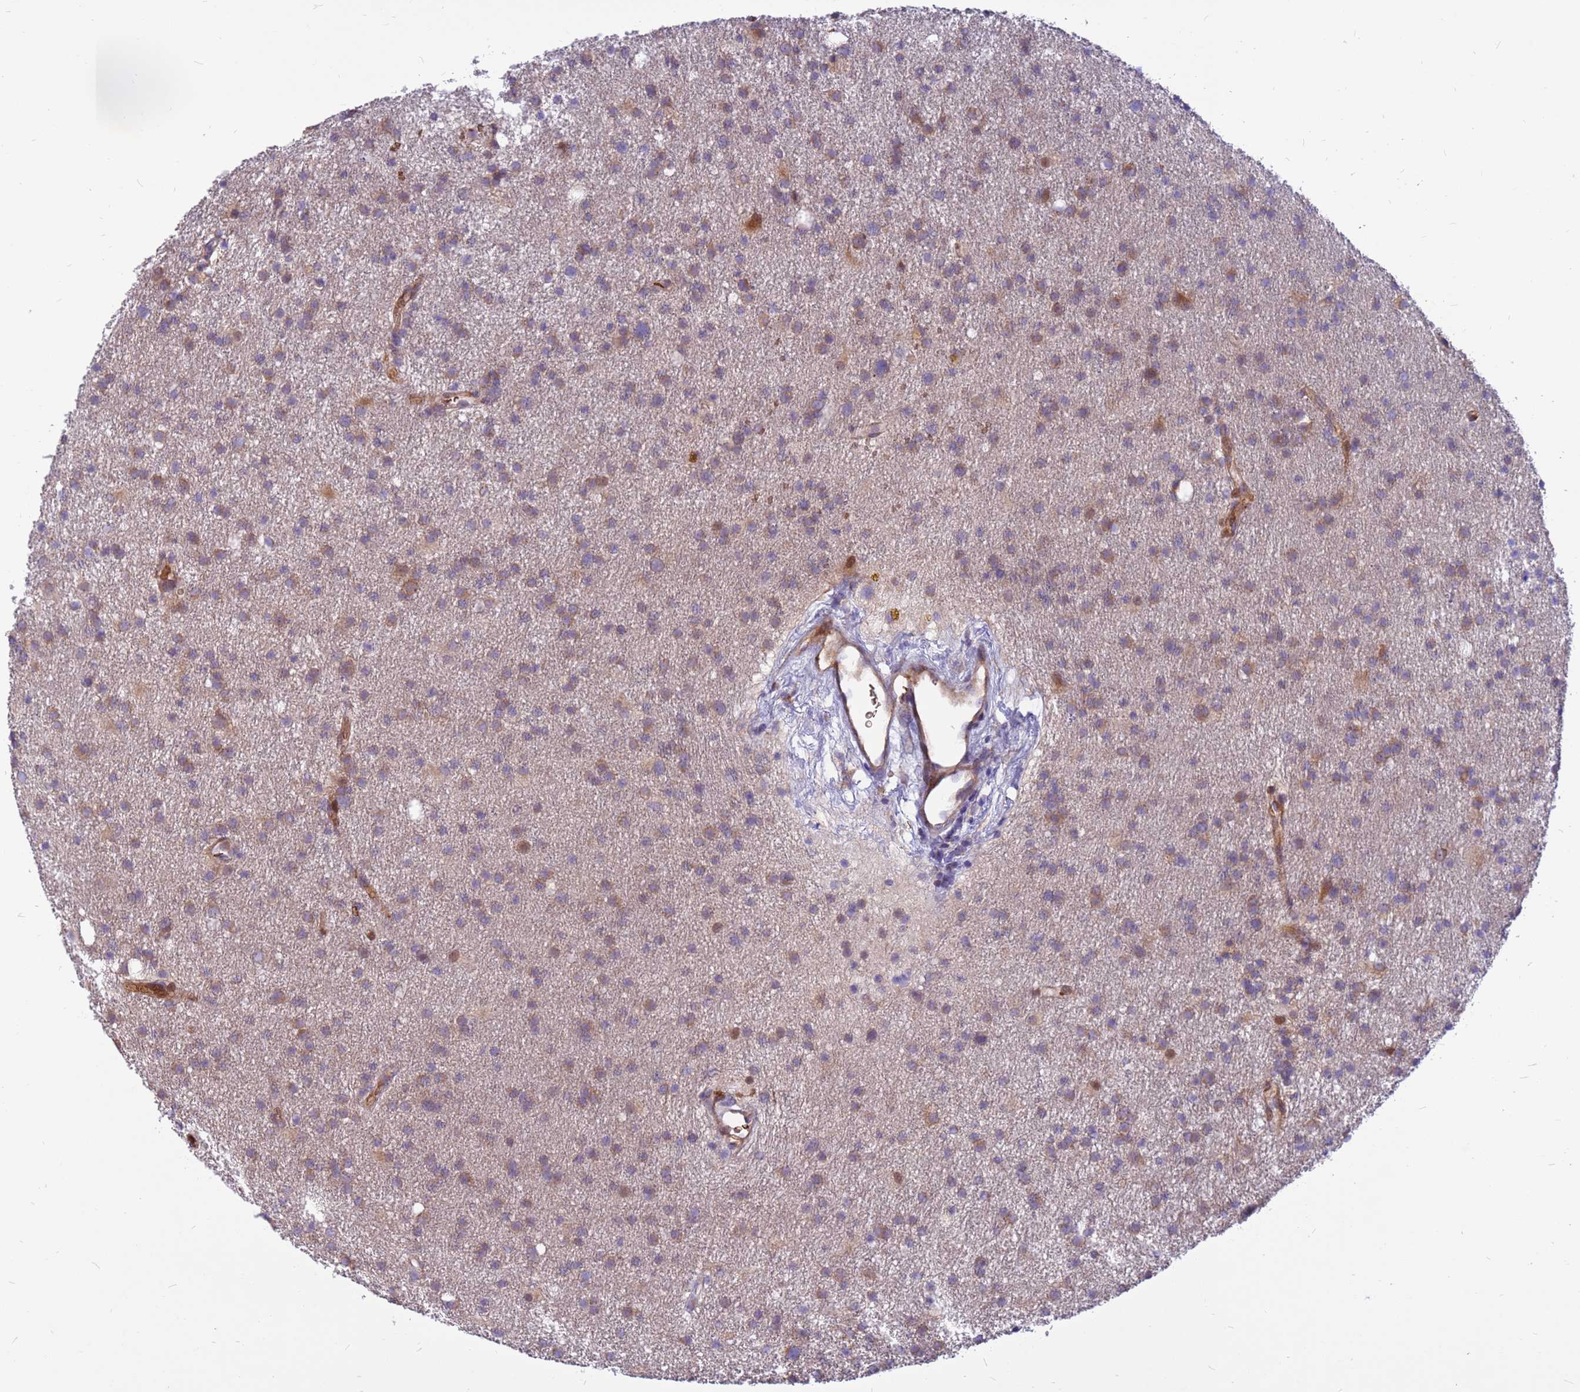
{"staining": {"intensity": "weak", "quantity": "25%-75%", "location": "cytoplasmic/membranous"}, "tissue": "glioma", "cell_type": "Tumor cells", "image_type": "cancer", "snomed": [{"axis": "morphology", "description": "Glioma, malignant, High grade"}, {"axis": "topography", "description": "Brain"}], "caption": "Immunohistochemical staining of human glioma exhibits weak cytoplasmic/membranous protein staining in approximately 25%-75% of tumor cells. Ihc stains the protein of interest in brown and the nuclei are stained blue.", "gene": "ZNF669", "patient": {"sex": "male", "age": 77}}